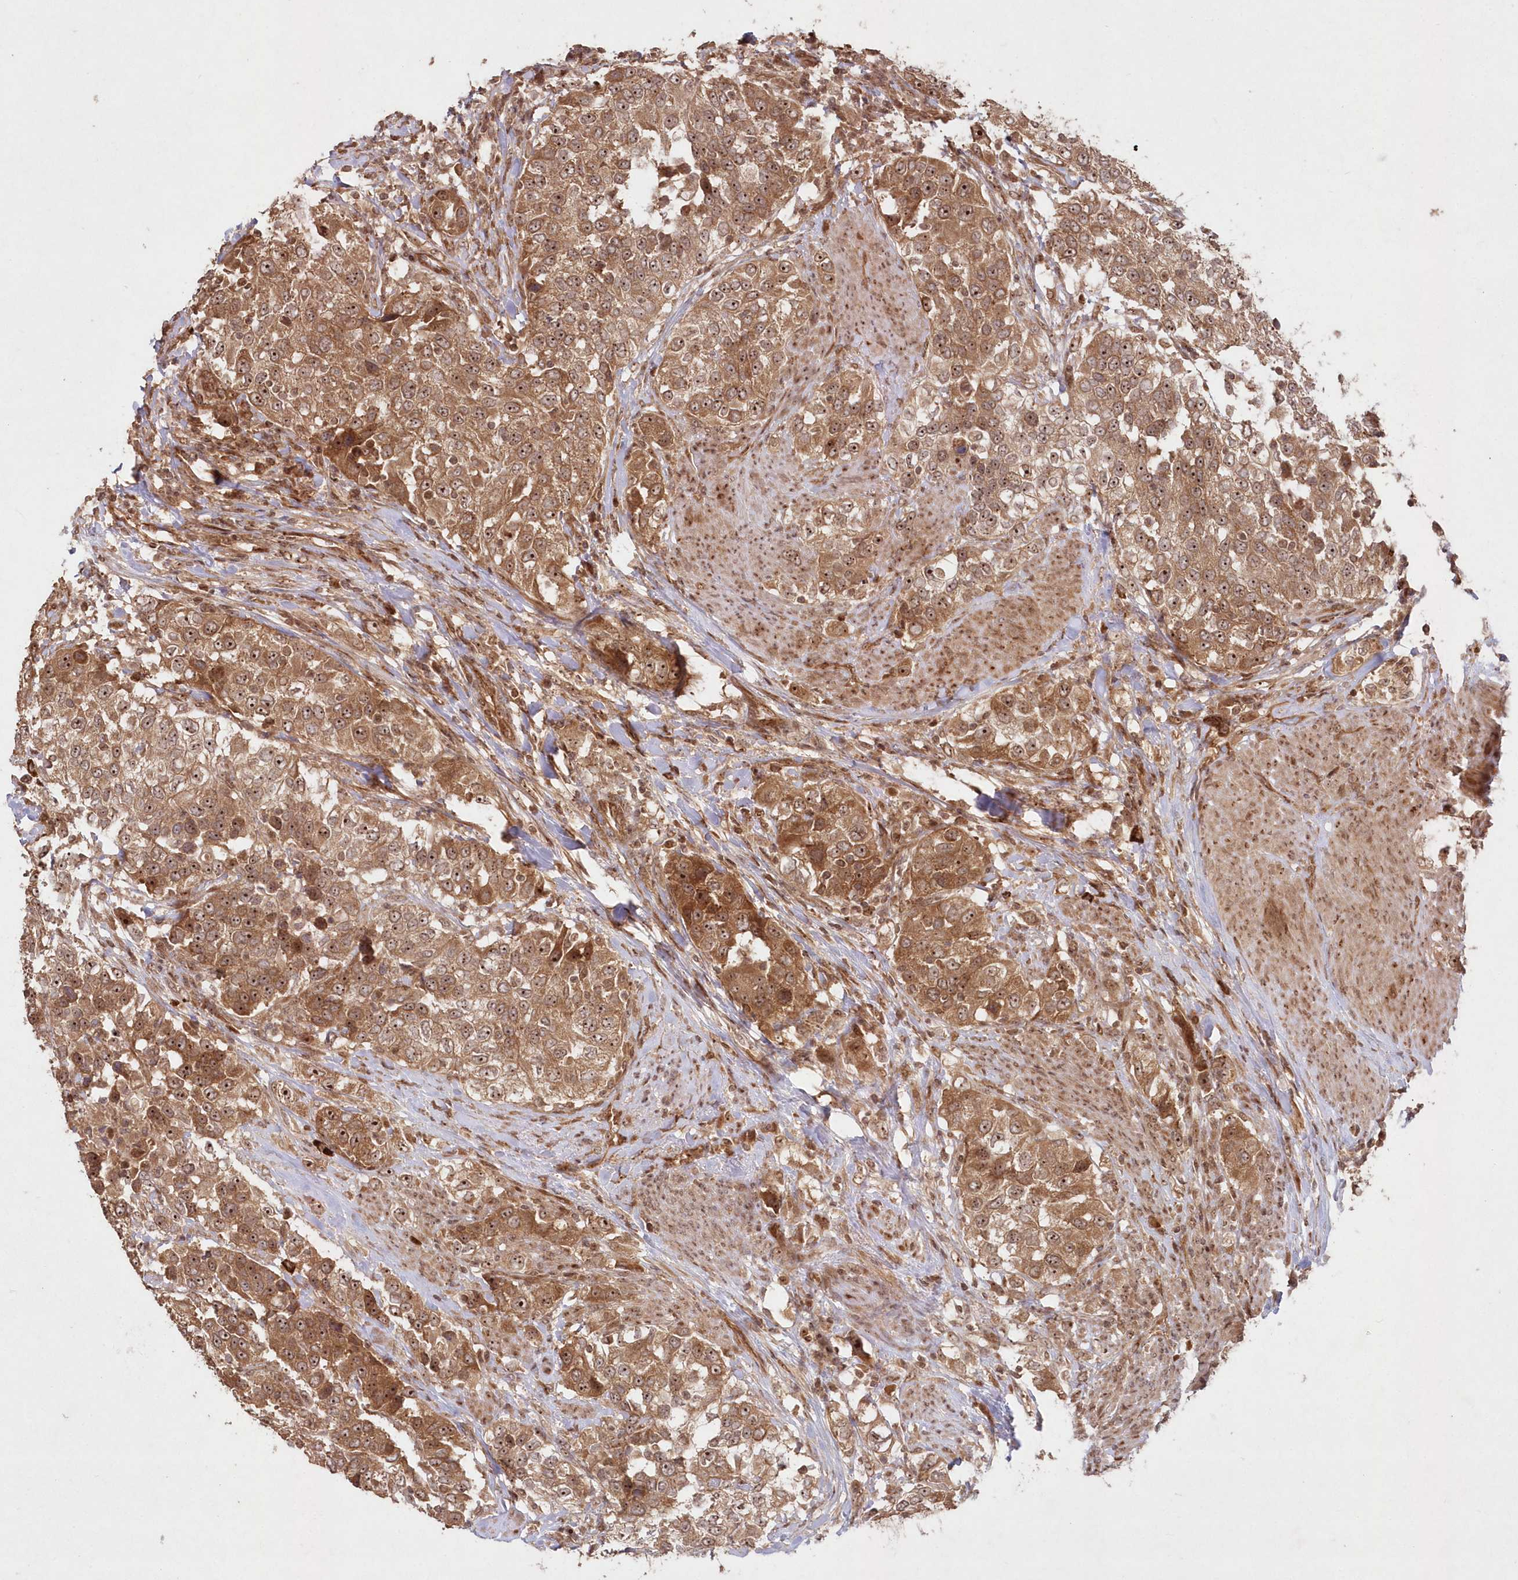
{"staining": {"intensity": "moderate", "quantity": ">75%", "location": "cytoplasmic/membranous,nuclear"}, "tissue": "urothelial cancer", "cell_type": "Tumor cells", "image_type": "cancer", "snomed": [{"axis": "morphology", "description": "Urothelial carcinoma, High grade"}, {"axis": "topography", "description": "Urinary bladder"}], "caption": "A high-resolution histopathology image shows IHC staining of urothelial cancer, which exhibits moderate cytoplasmic/membranous and nuclear positivity in about >75% of tumor cells.", "gene": "SERINC1", "patient": {"sex": "female", "age": 80}}